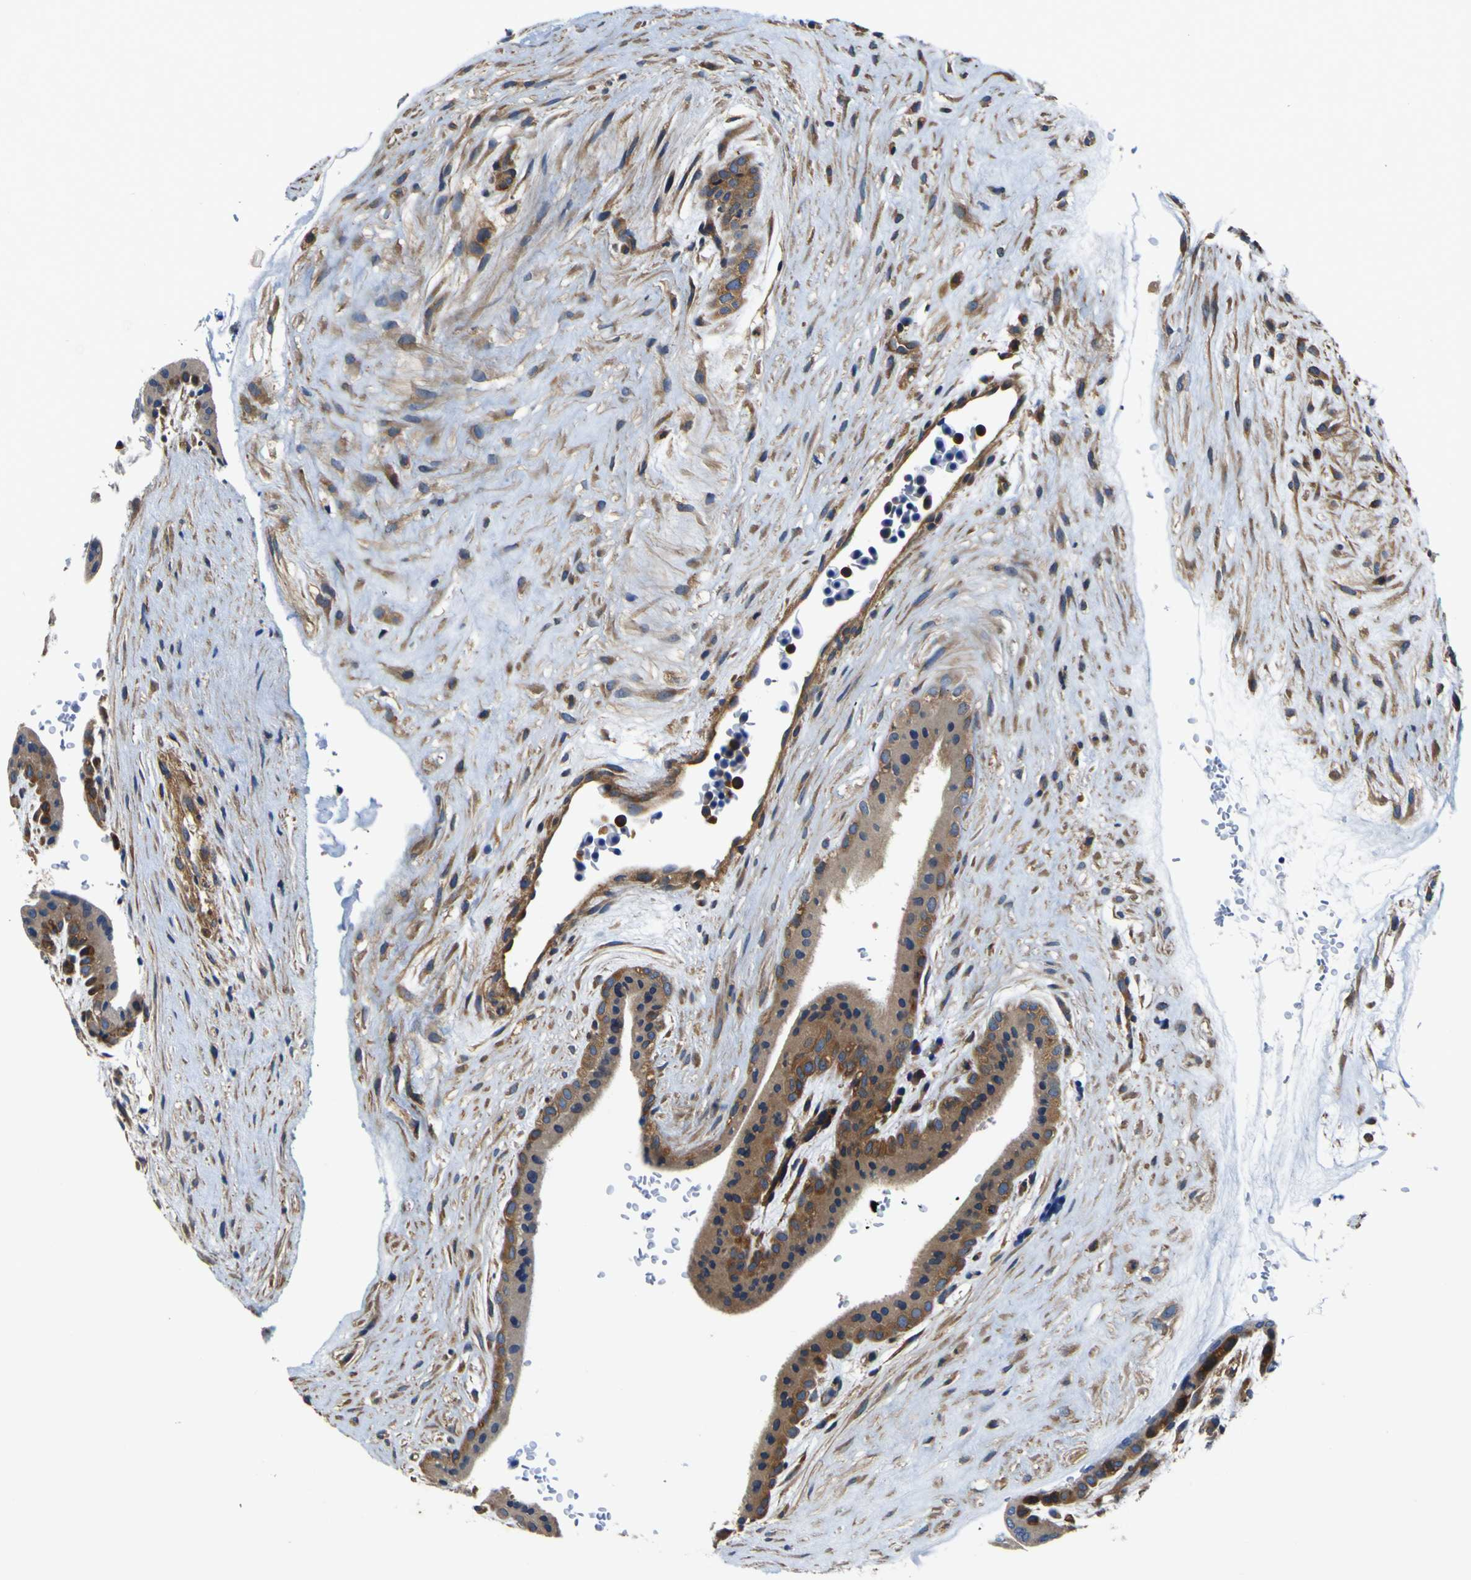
{"staining": {"intensity": "moderate", "quantity": ">75%", "location": "cytoplasmic/membranous"}, "tissue": "placenta", "cell_type": "Decidual cells", "image_type": "normal", "snomed": [{"axis": "morphology", "description": "Normal tissue, NOS"}, {"axis": "topography", "description": "Placenta"}], "caption": "The image reveals immunohistochemical staining of benign placenta. There is moderate cytoplasmic/membranous staining is appreciated in approximately >75% of decidual cells.", "gene": "CNR2", "patient": {"sex": "female", "age": 35}}